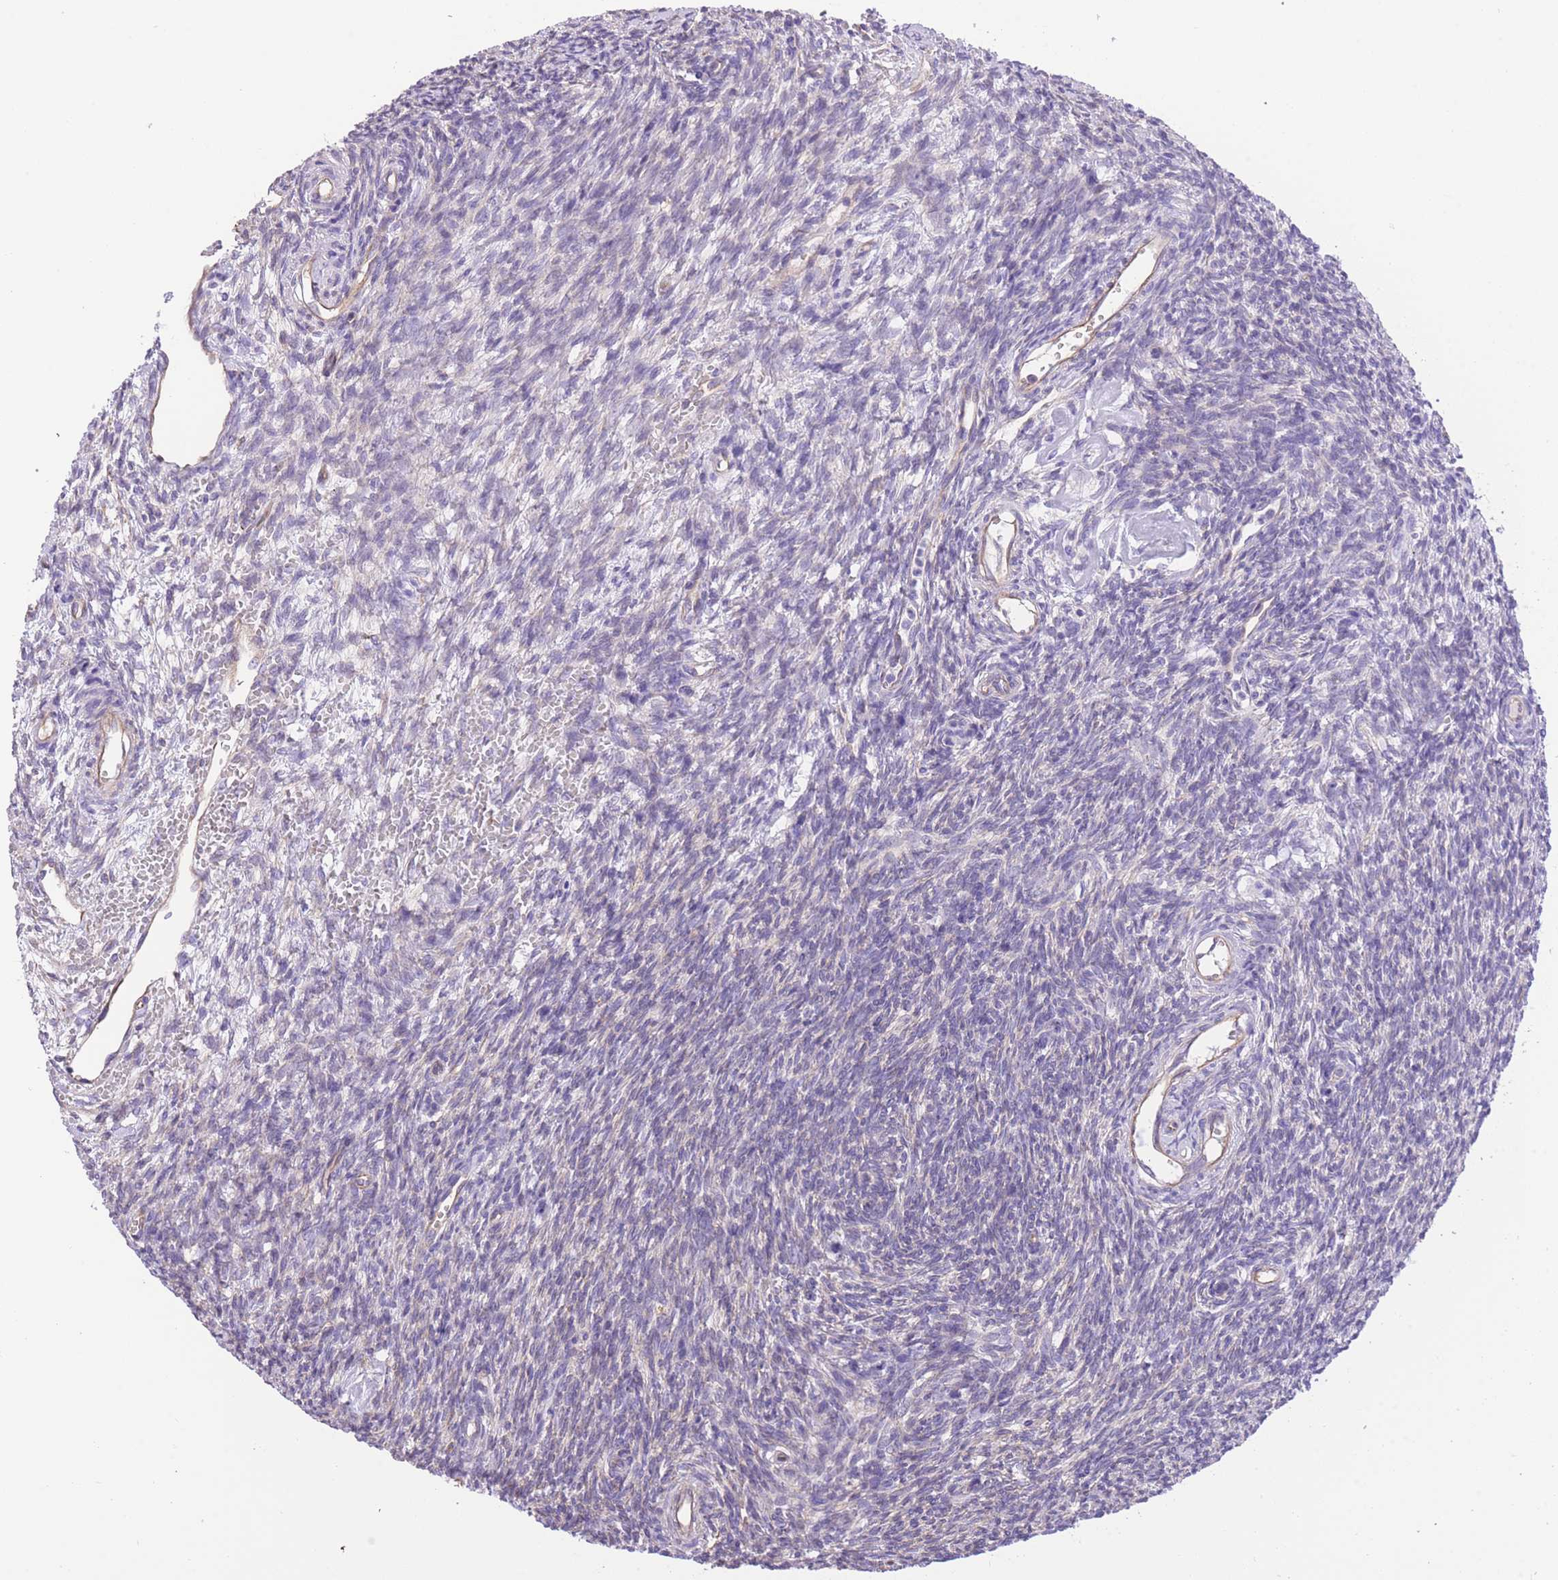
{"staining": {"intensity": "moderate", "quantity": ">75%", "location": "cytoplasmic/membranous"}, "tissue": "ovary", "cell_type": "Follicle cells", "image_type": "normal", "snomed": [{"axis": "morphology", "description": "Normal tissue, NOS"}, {"axis": "topography", "description": "Ovary"}], "caption": "Immunohistochemical staining of unremarkable ovary exhibits >75% levels of moderate cytoplasmic/membranous protein expression in approximately >75% of follicle cells. Ihc stains the protein of interest in brown and the nuclei are stained blue.", "gene": "RHOU", "patient": {"sex": "female", "age": 39}}